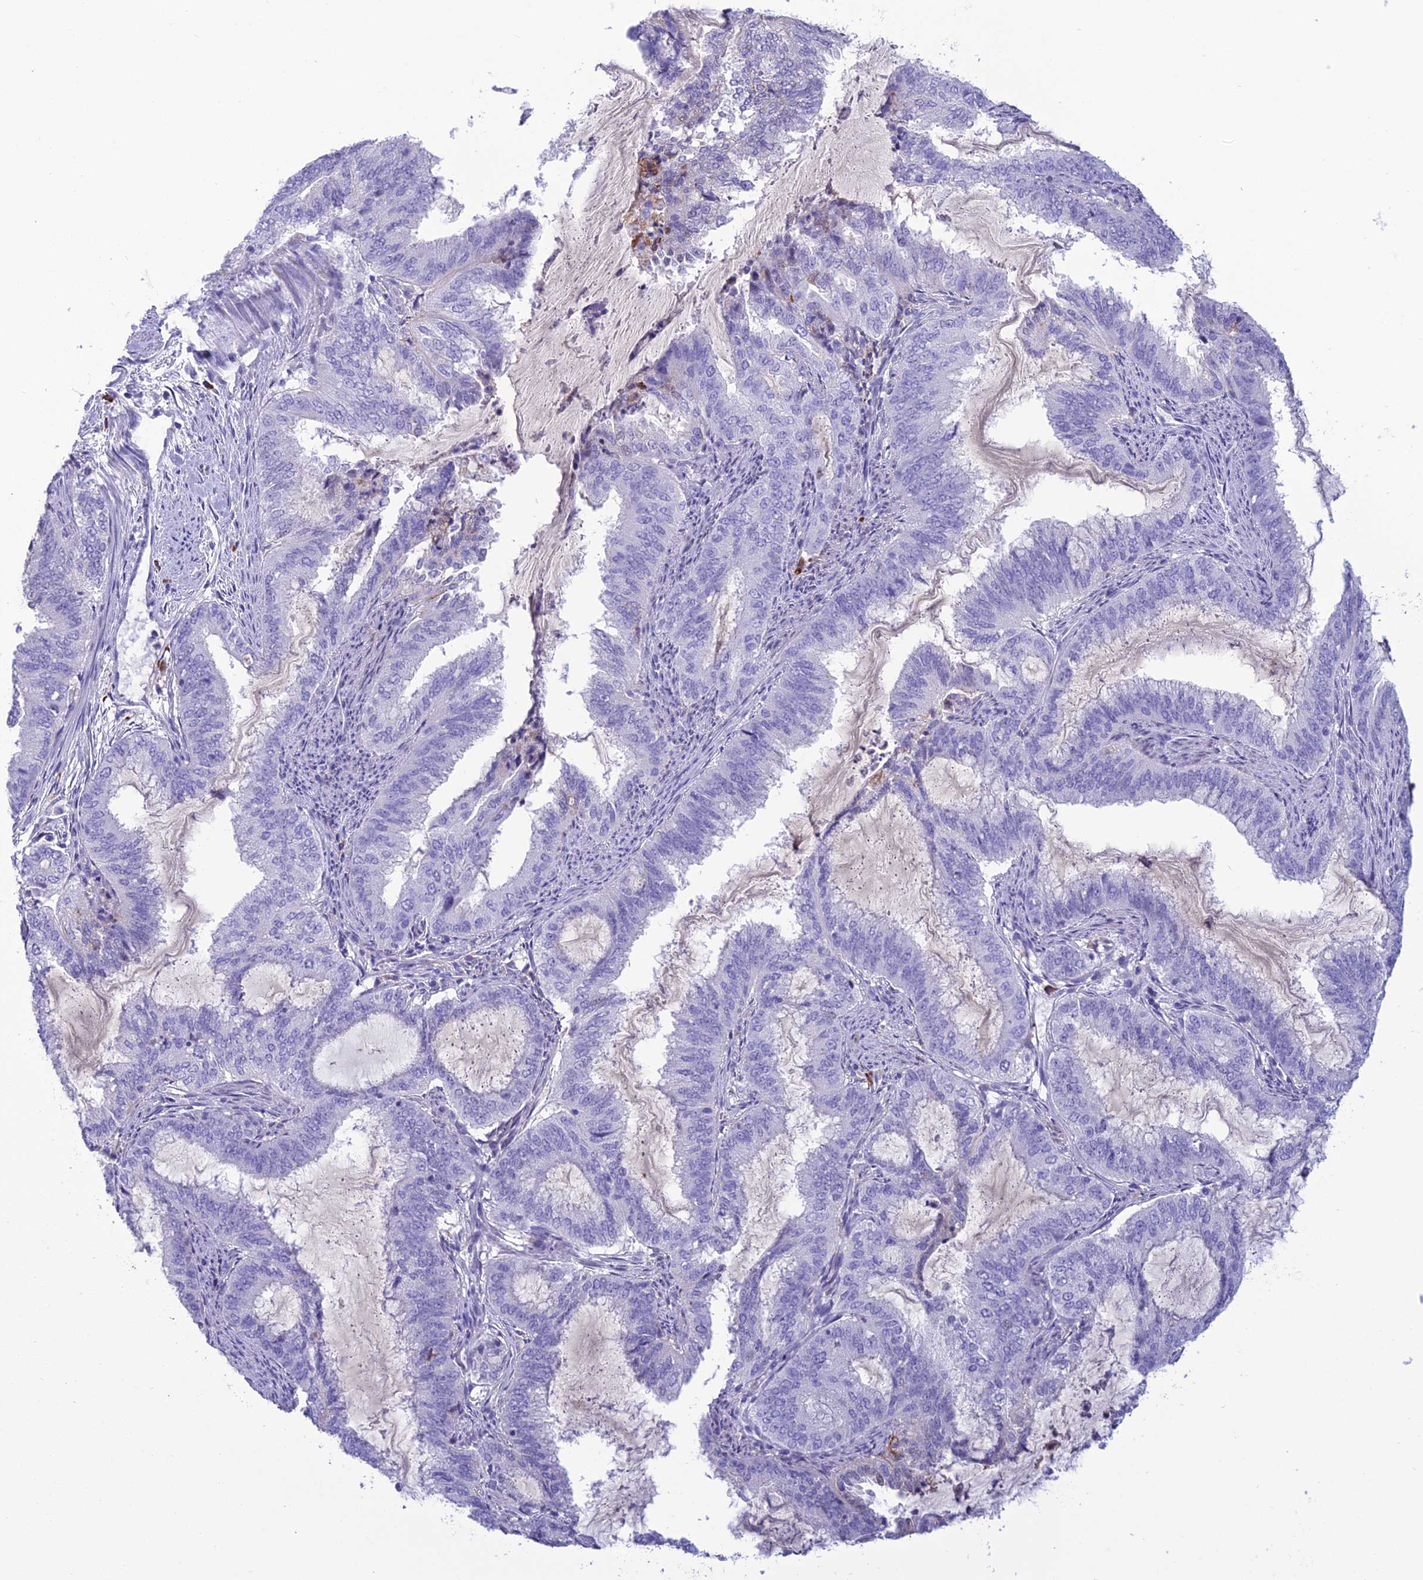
{"staining": {"intensity": "negative", "quantity": "none", "location": "none"}, "tissue": "endometrial cancer", "cell_type": "Tumor cells", "image_type": "cancer", "snomed": [{"axis": "morphology", "description": "Adenocarcinoma, NOS"}, {"axis": "topography", "description": "Endometrium"}], "caption": "Tumor cells show no significant positivity in endometrial cancer (adenocarcinoma).", "gene": "CRB2", "patient": {"sex": "female", "age": 51}}